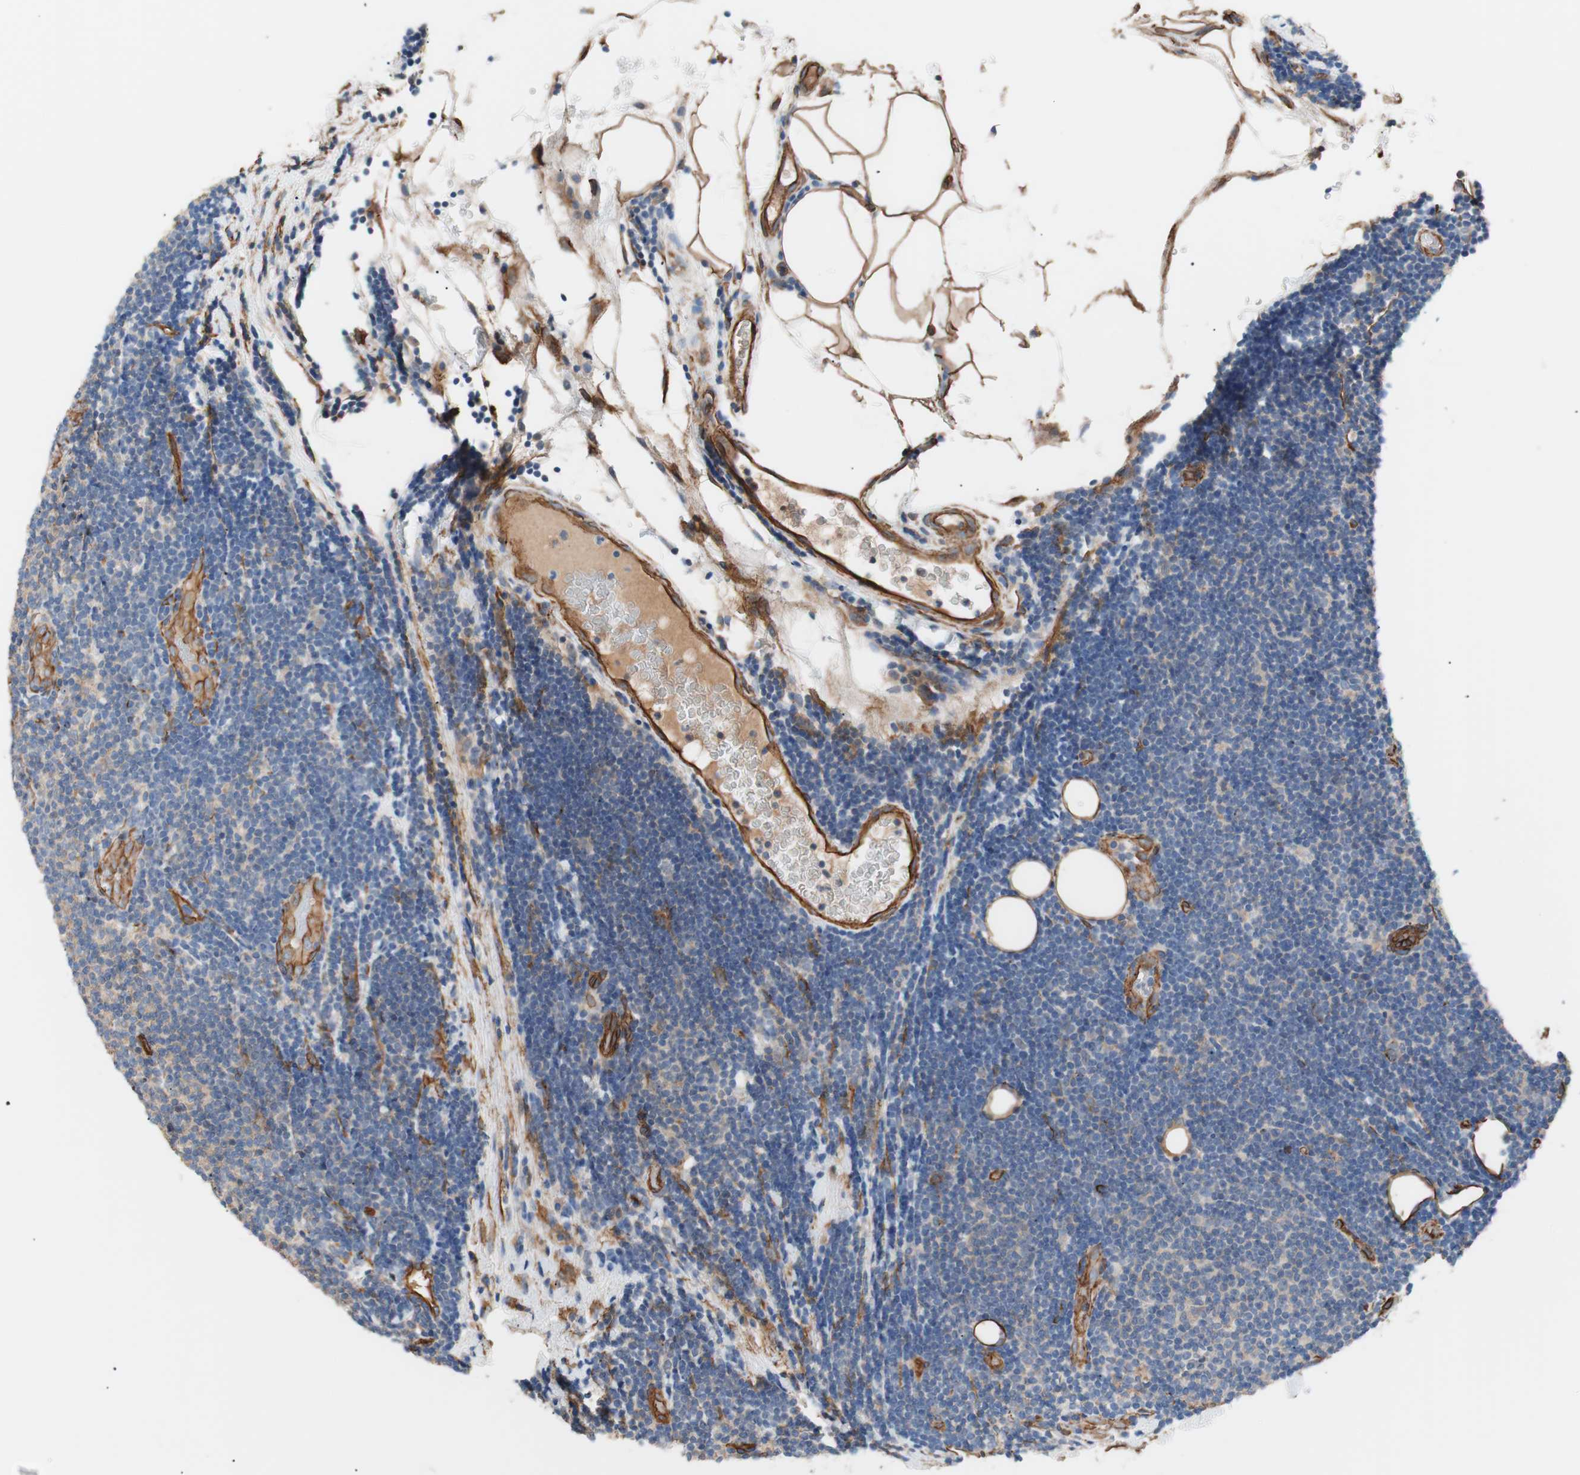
{"staining": {"intensity": "negative", "quantity": "none", "location": "none"}, "tissue": "lymphoma", "cell_type": "Tumor cells", "image_type": "cancer", "snomed": [{"axis": "morphology", "description": "Malignant lymphoma, non-Hodgkin's type, Low grade"}, {"axis": "topography", "description": "Lymph node"}], "caption": "Immunohistochemistry (IHC) of low-grade malignant lymphoma, non-Hodgkin's type exhibits no expression in tumor cells.", "gene": "SPINT1", "patient": {"sex": "male", "age": 83}}